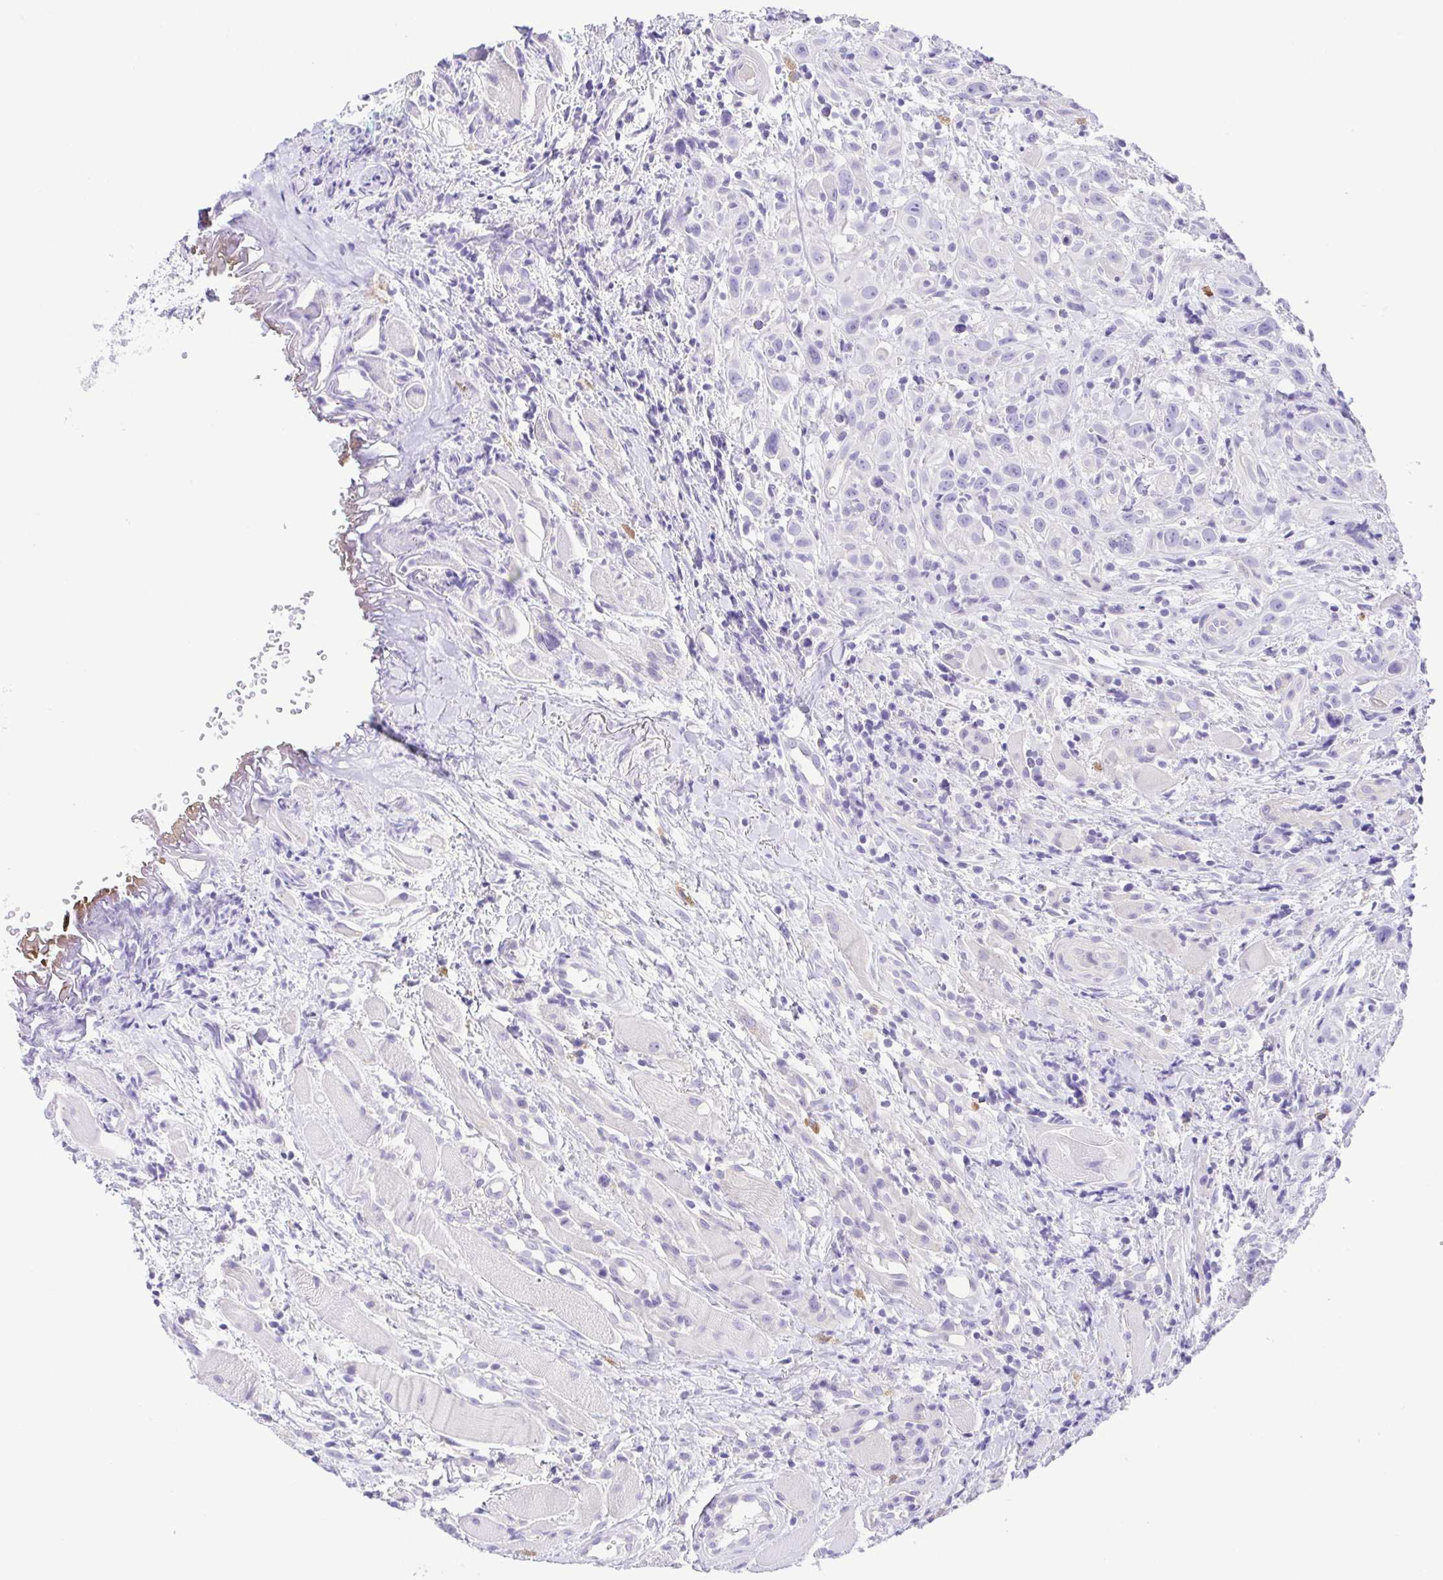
{"staining": {"intensity": "negative", "quantity": "none", "location": "none"}, "tissue": "head and neck cancer", "cell_type": "Tumor cells", "image_type": "cancer", "snomed": [{"axis": "morphology", "description": "Squamous cell carcinoma, NOS"}, {"axis": "topography", "description": "Head-Neck"}], "caption": "Immunohistochemistry (IHC) histopathology image of neoplastic tissue: human head and neck cancer (squamous cell carcinoma) stained with DAB (3,3'-diaminobenzidine) exhibits no significant protein expression in tumor cells.", "gene": "KRTDAP", "patient": {"sex": "female", "age": 95}}